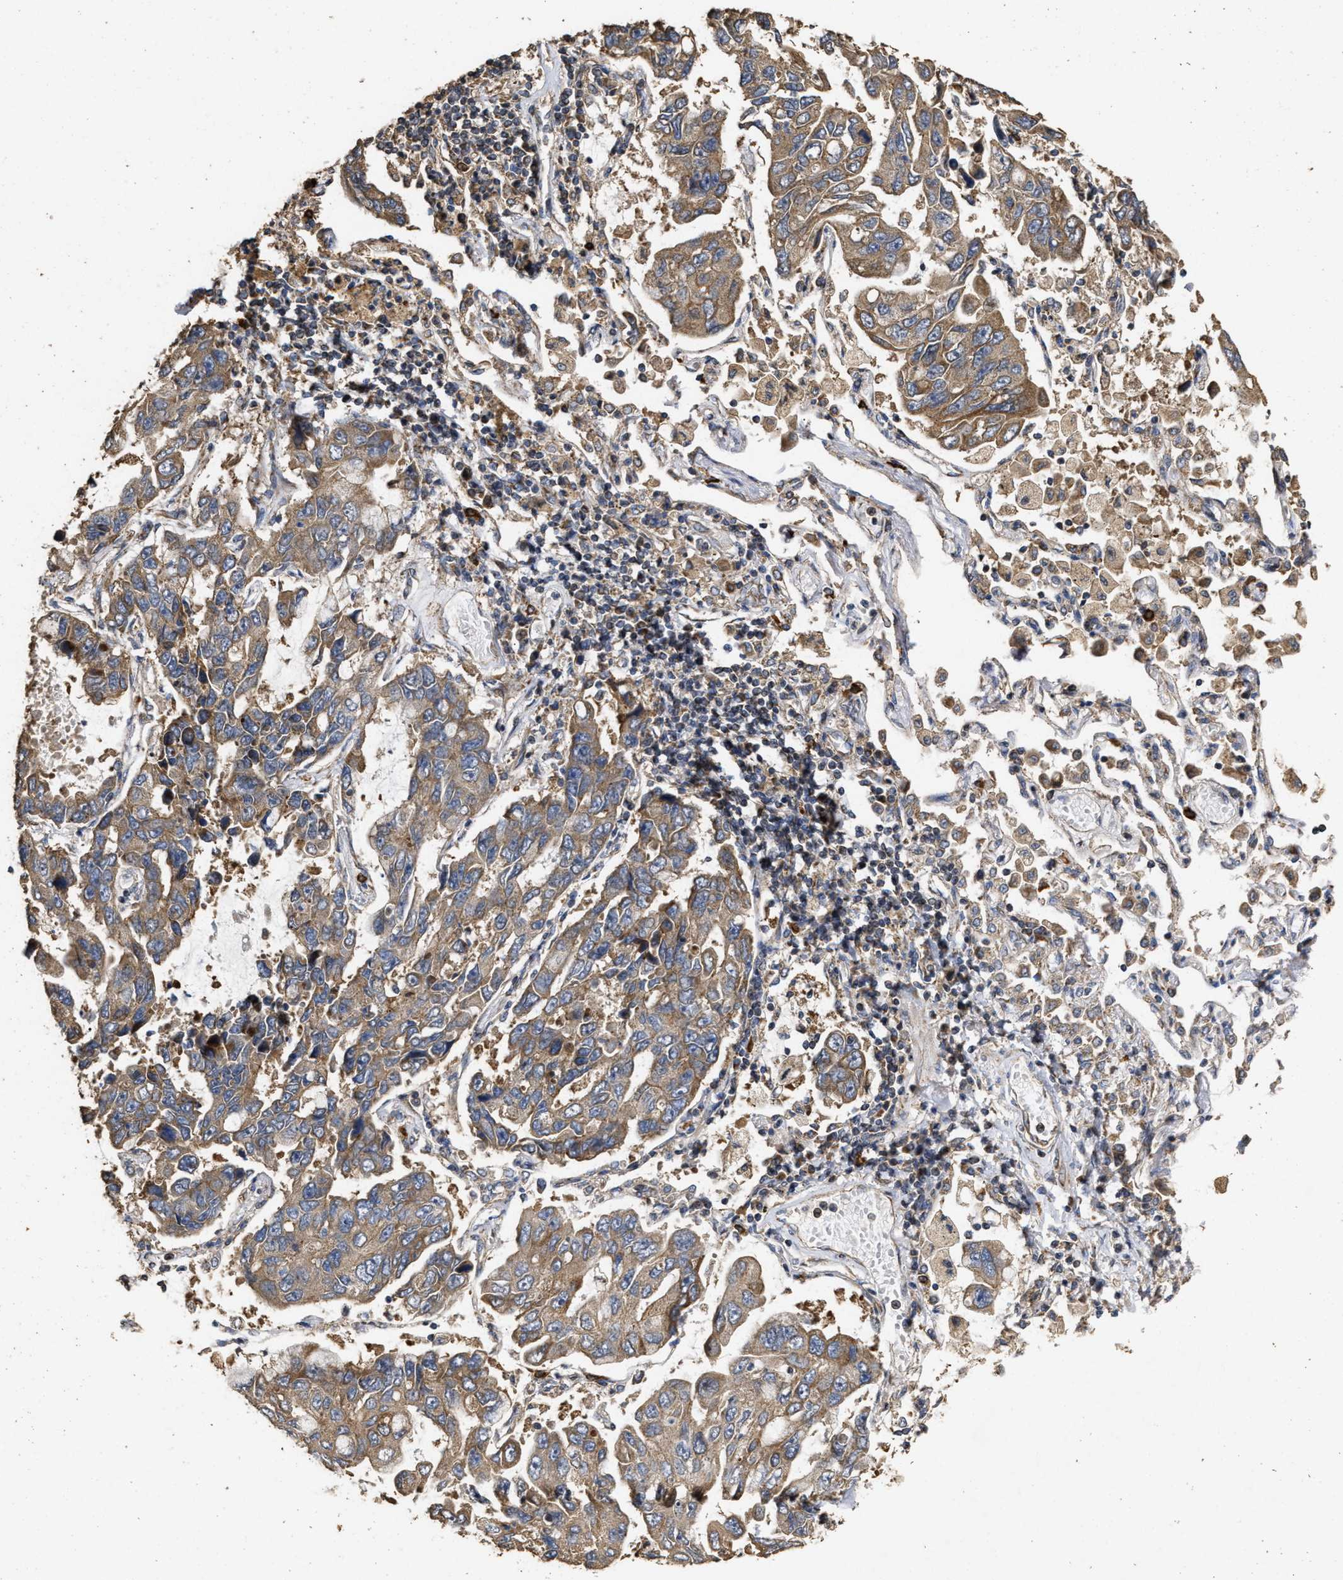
{"staining": {"intensity": "moderate", "quantity": ">75%", "location": "cytoplasmic/membranous"}, "tissue": "lung cancer", "cell_type": "Tumor cells", "image_type": "cancer", "snomed": [{"axis": "morphology", "description": "Adenocarcinoma, NOS"}, {"axis": "topography", "description": "Lung"}], "caption": "Protein expression by immunohistochemistry shows moderate cytoplasmic/membranous staining in about >75% of tumor cells in lung cancer.", "gene": "NAV1", "patient": {"sex": "male", "age": 64}}